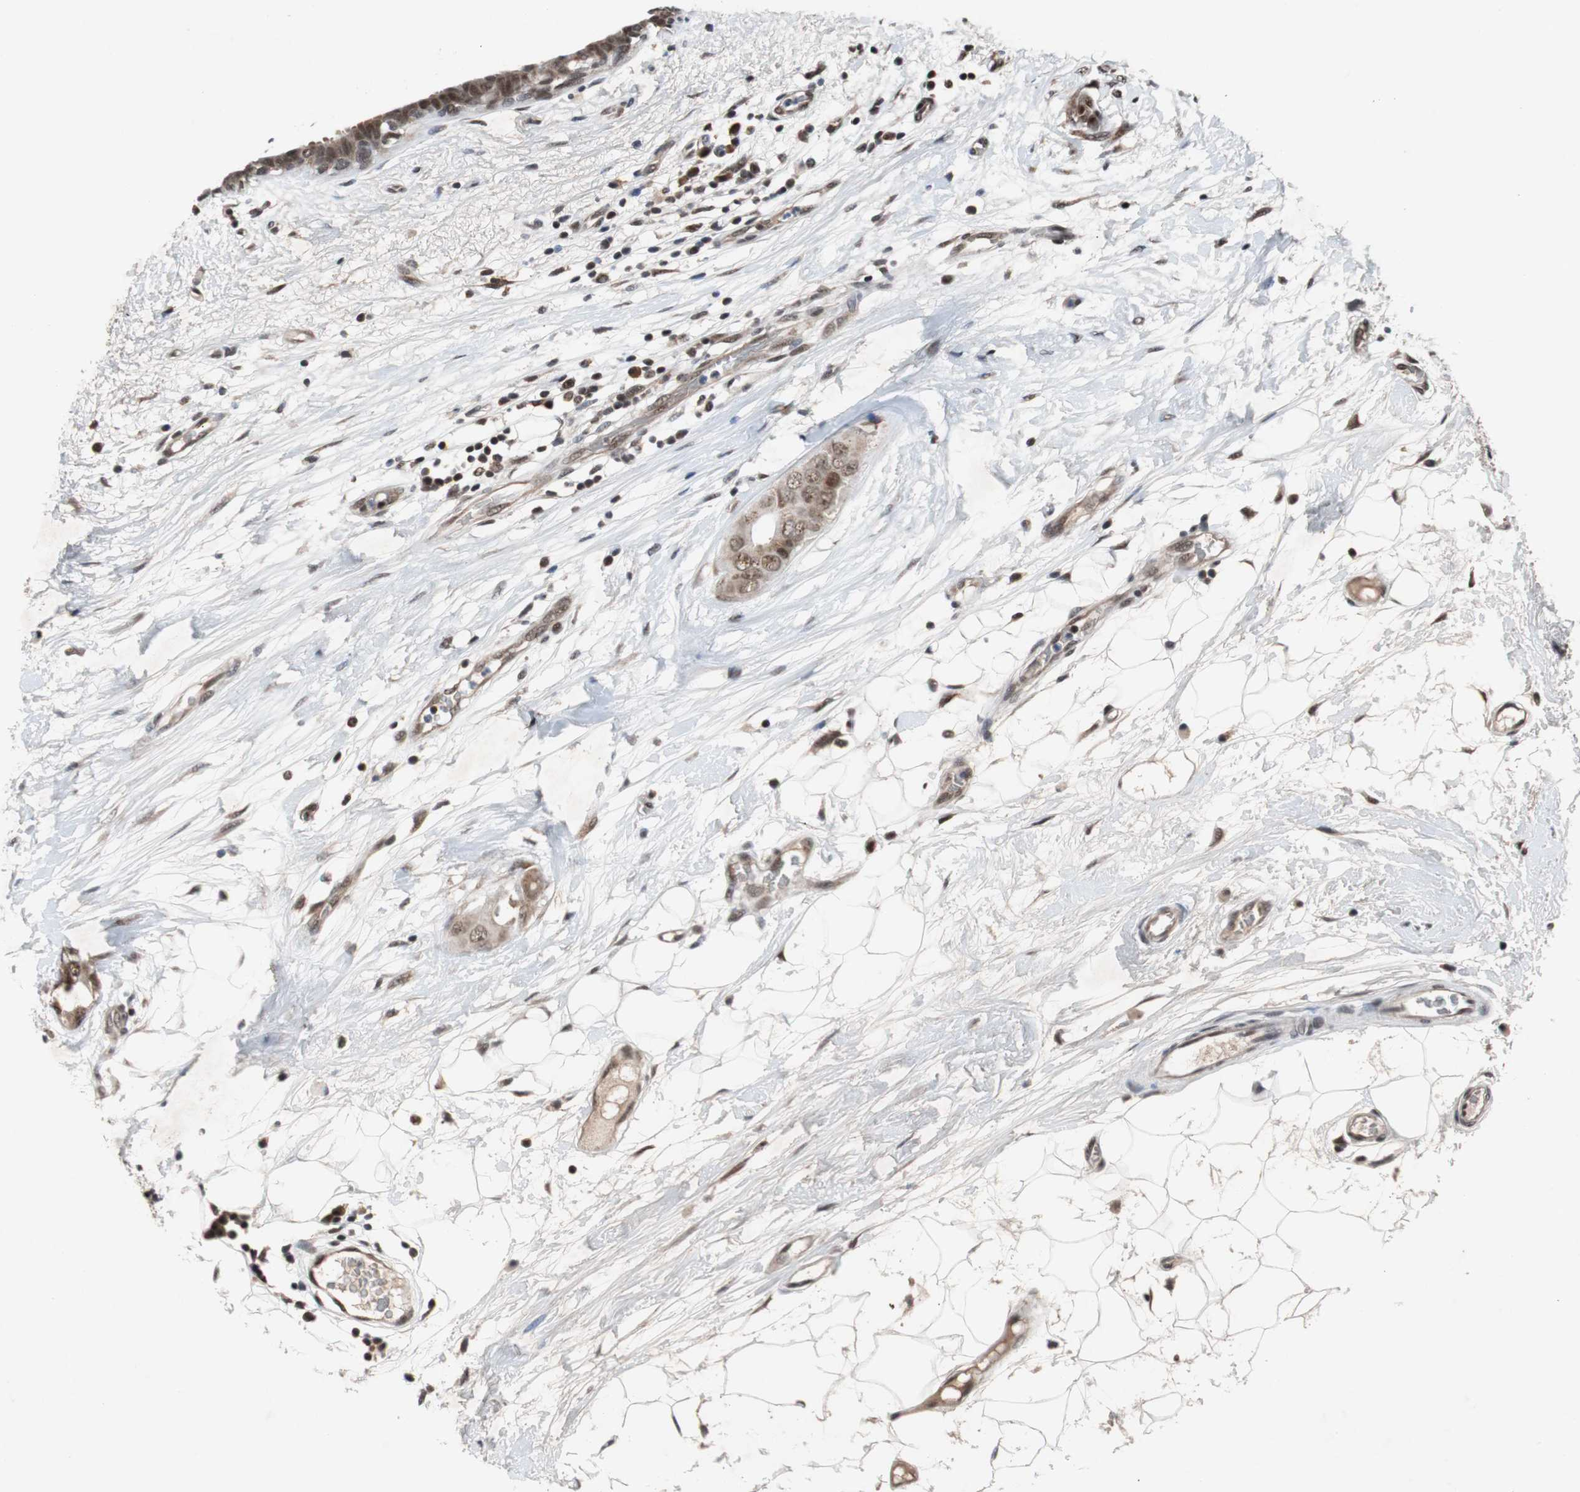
{"staining": {"intensity": "moderate", "quantity": ">75%", "location": "cytoplasmic/membranous,nuclear"}, "tissue": "breast cancer", "cell_type": "Tumor cells", "image_type": "cancer", "snomed": [{"axis": "morphology", "description": "Duct carcinoma"}, {"axis": "topography", "description": "Breast"}], "caption": "Protein analysis of breast cancer tissue displays moderate cytoplasmic/membranous and nuclear positivity in approximately >75% of tumor cells. Immunohistochemistry stains the protein of interest in brown and the nuclei are stained blue.", "gene": "USP28", "patient": {"sex": "female", "age": 40}}